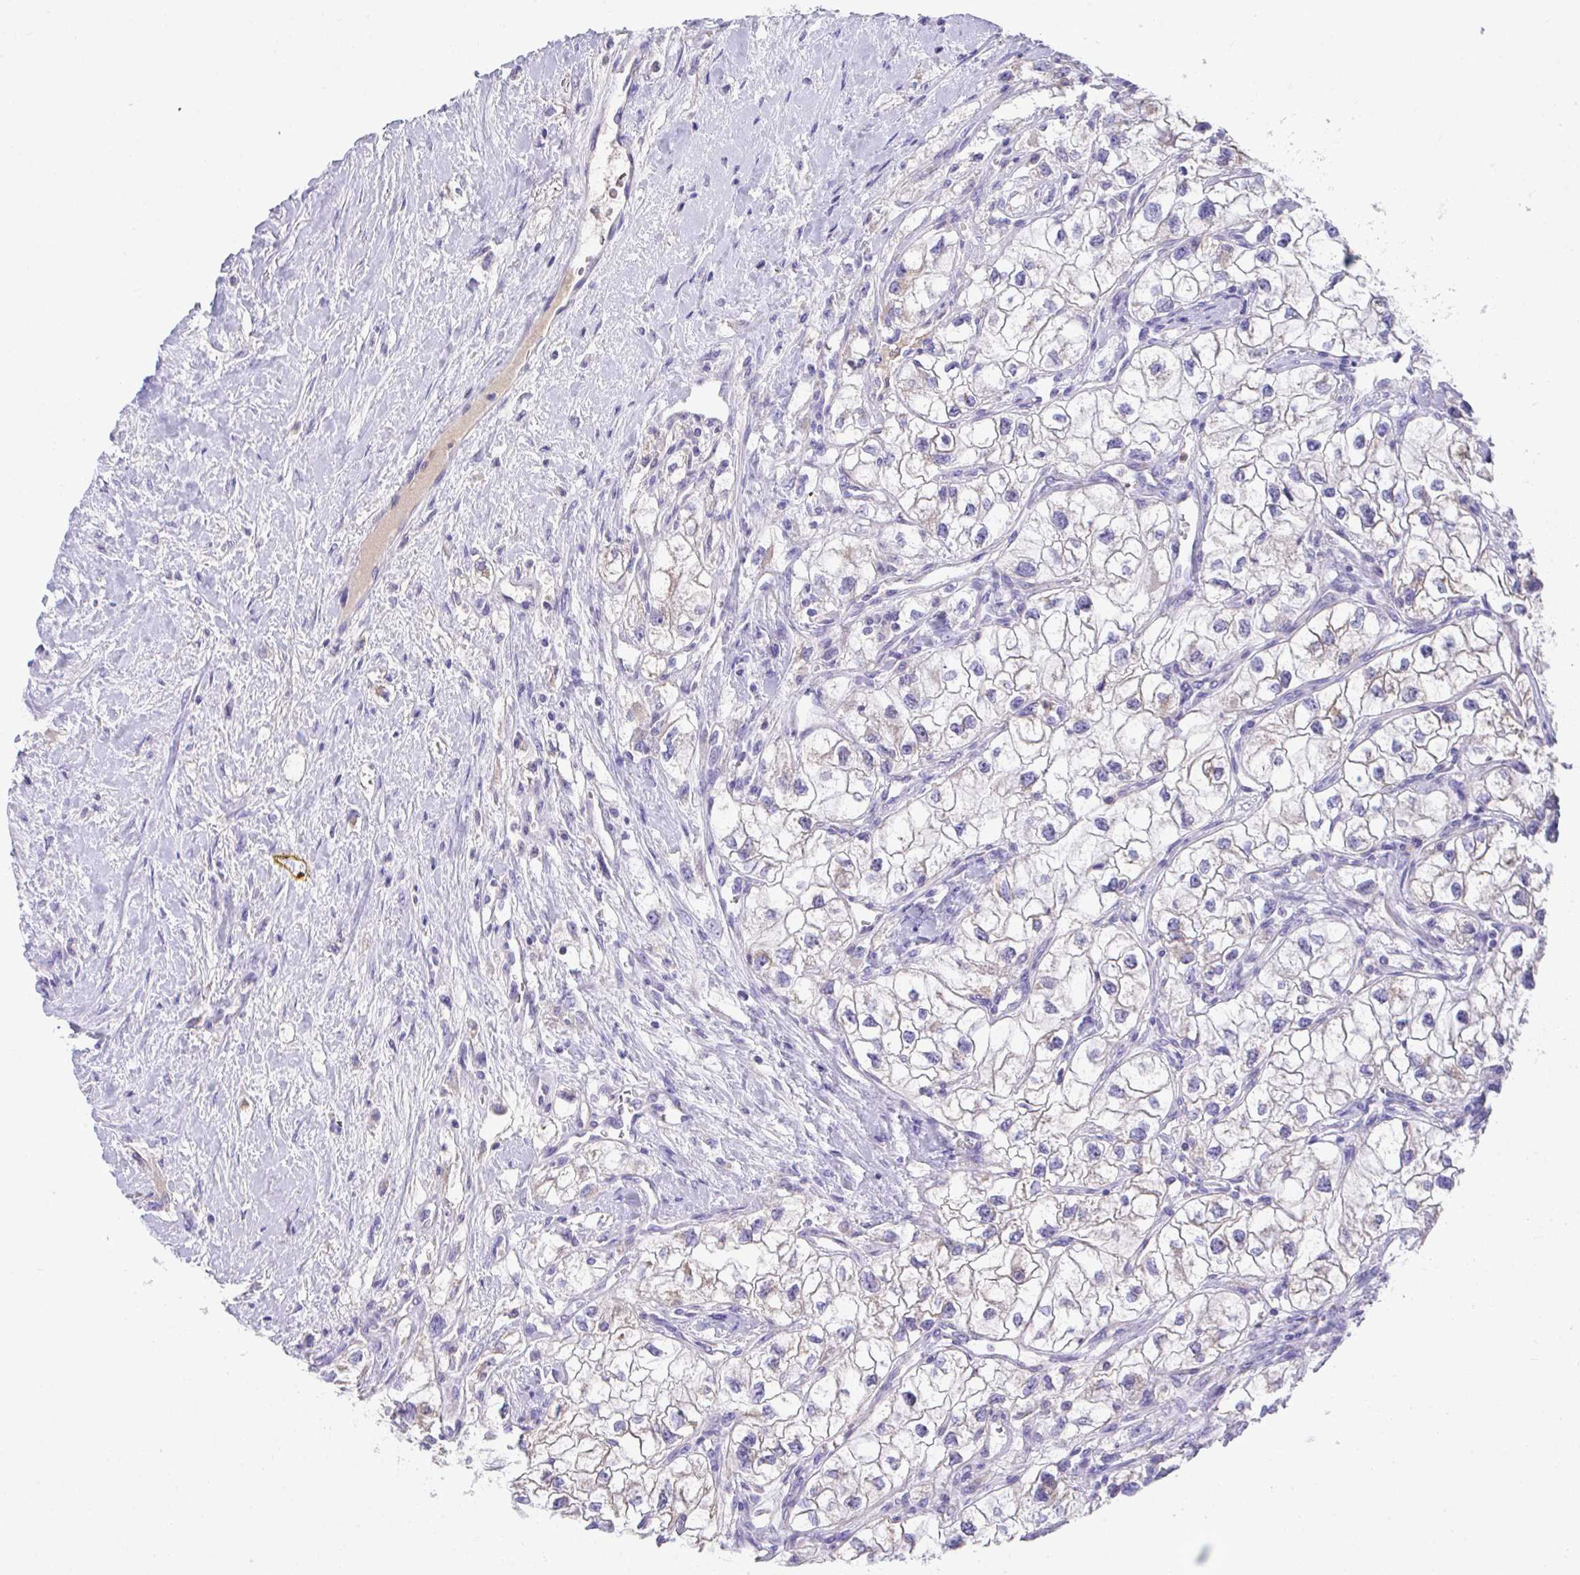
{"staining": {"intensity": "negative", "quantity": "none", "location": "none"}, "tissue": "renal cancer", "cell_type": "Tumor cells", "image_type": "cancer", "snomed": [{"axis": "morphology", "description": "Adenocarcinoma, NOS"}, {"axis": "topography", "description": "Kidney"}], "caption": "Immunohistochemistry (IHC) of renal cancer (adenocarcinoma) demonstrates no positivity in tumor cells.", "gene": "COA5", "patient": {"sex": "male", "age": 59}}